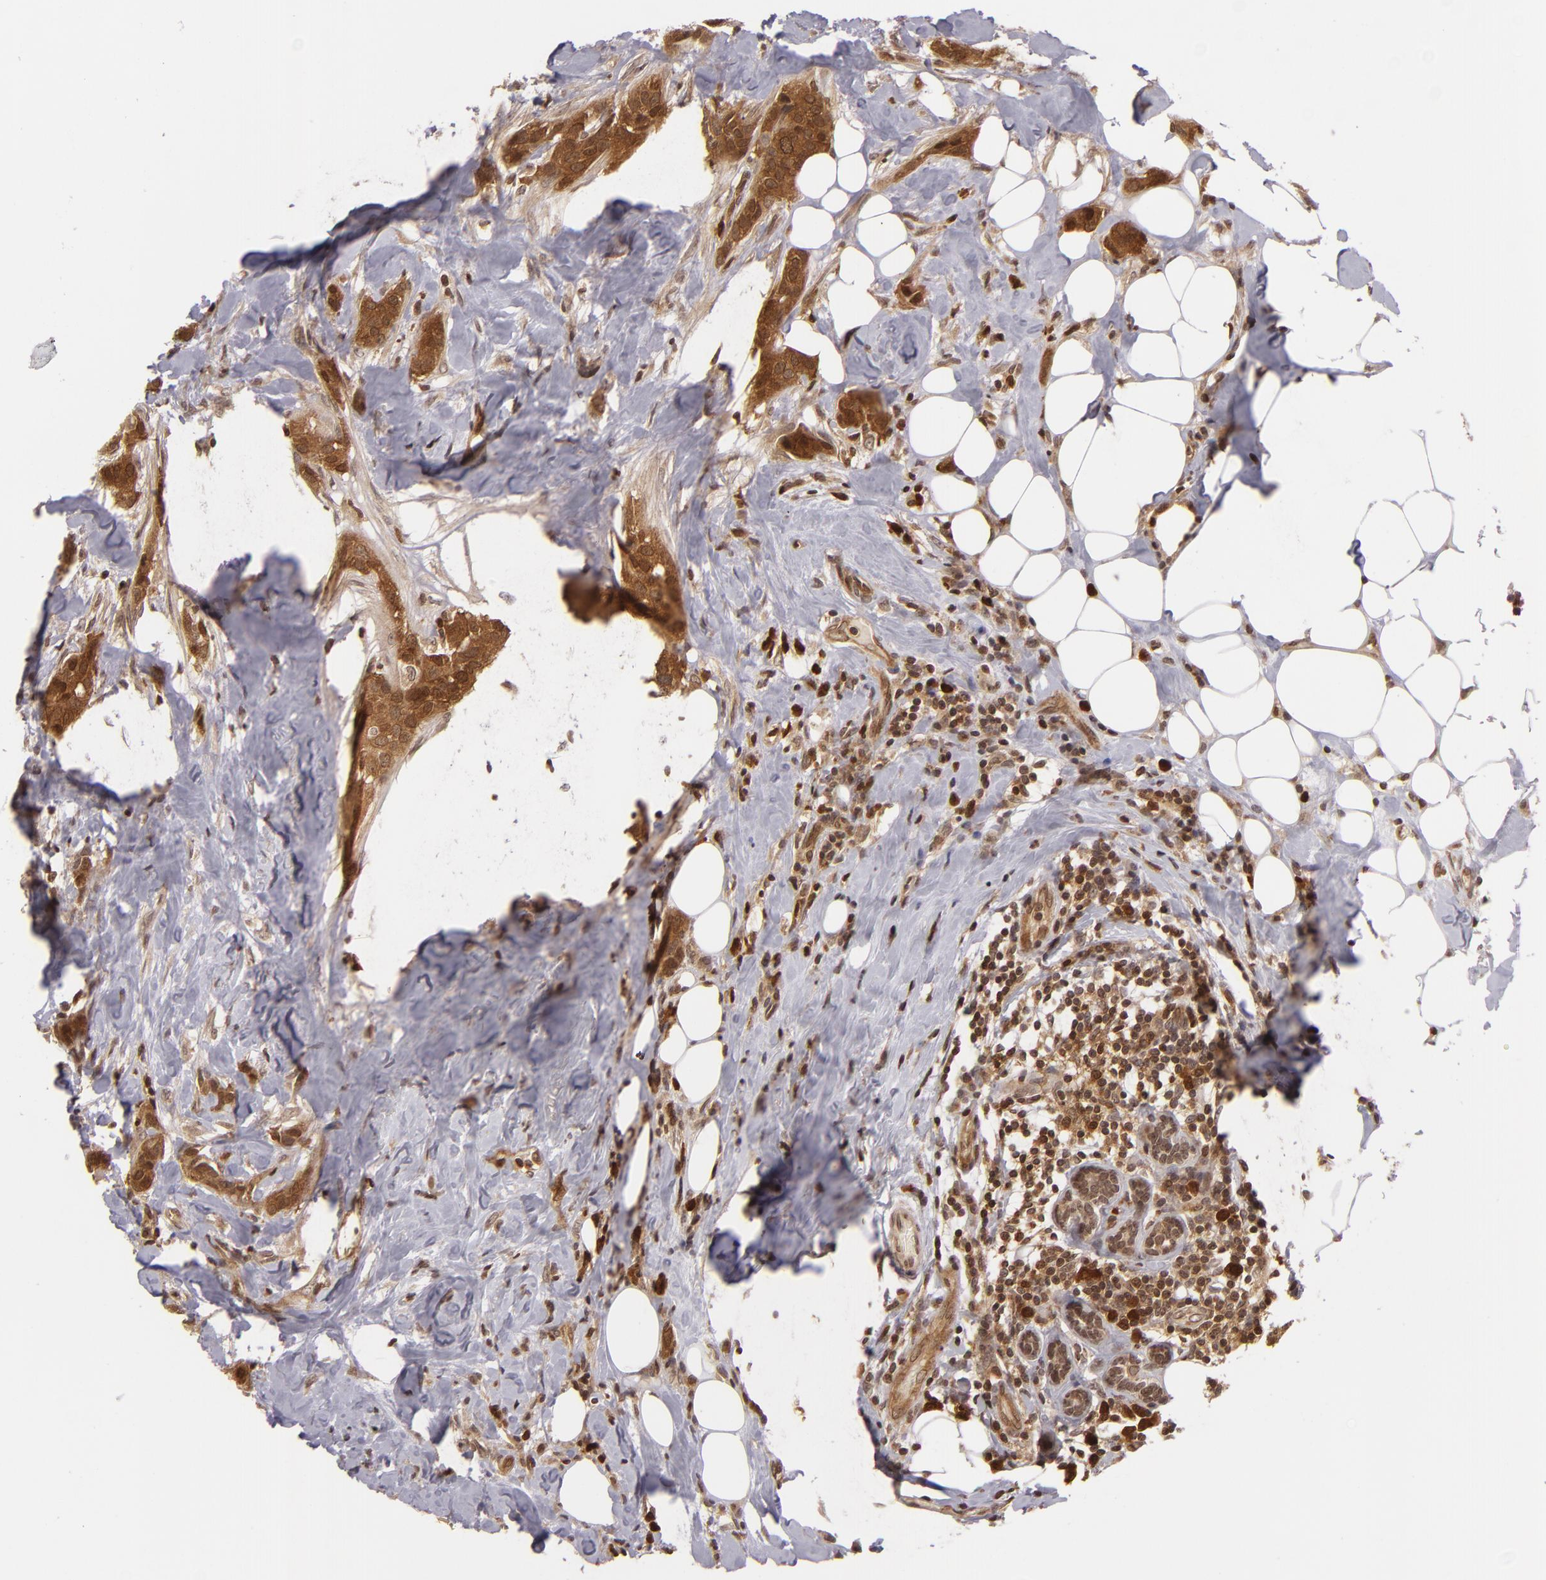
{"staining": {"intensity": "strong", "quantity": ">75%", "location": "cytoplasmic/membranous,nuclear"}, "tissue": "breast cancer", "cell_type": "Tumor cells", "image_type": "cancer", "snomed": [{"axis": "morphology", "description": "Duct carcinoma"}, {"axis": "topography", "description": "Breast"}], "caption": "The micrograph displays staining of invasive ductal carcinoma (breast), revealing strong cytoplasmic/membranous and nuclear protein expression (brown color) within tumor cells.", "gene": "ZBTB33", "patient": {"sex": "female", "age": 45}}